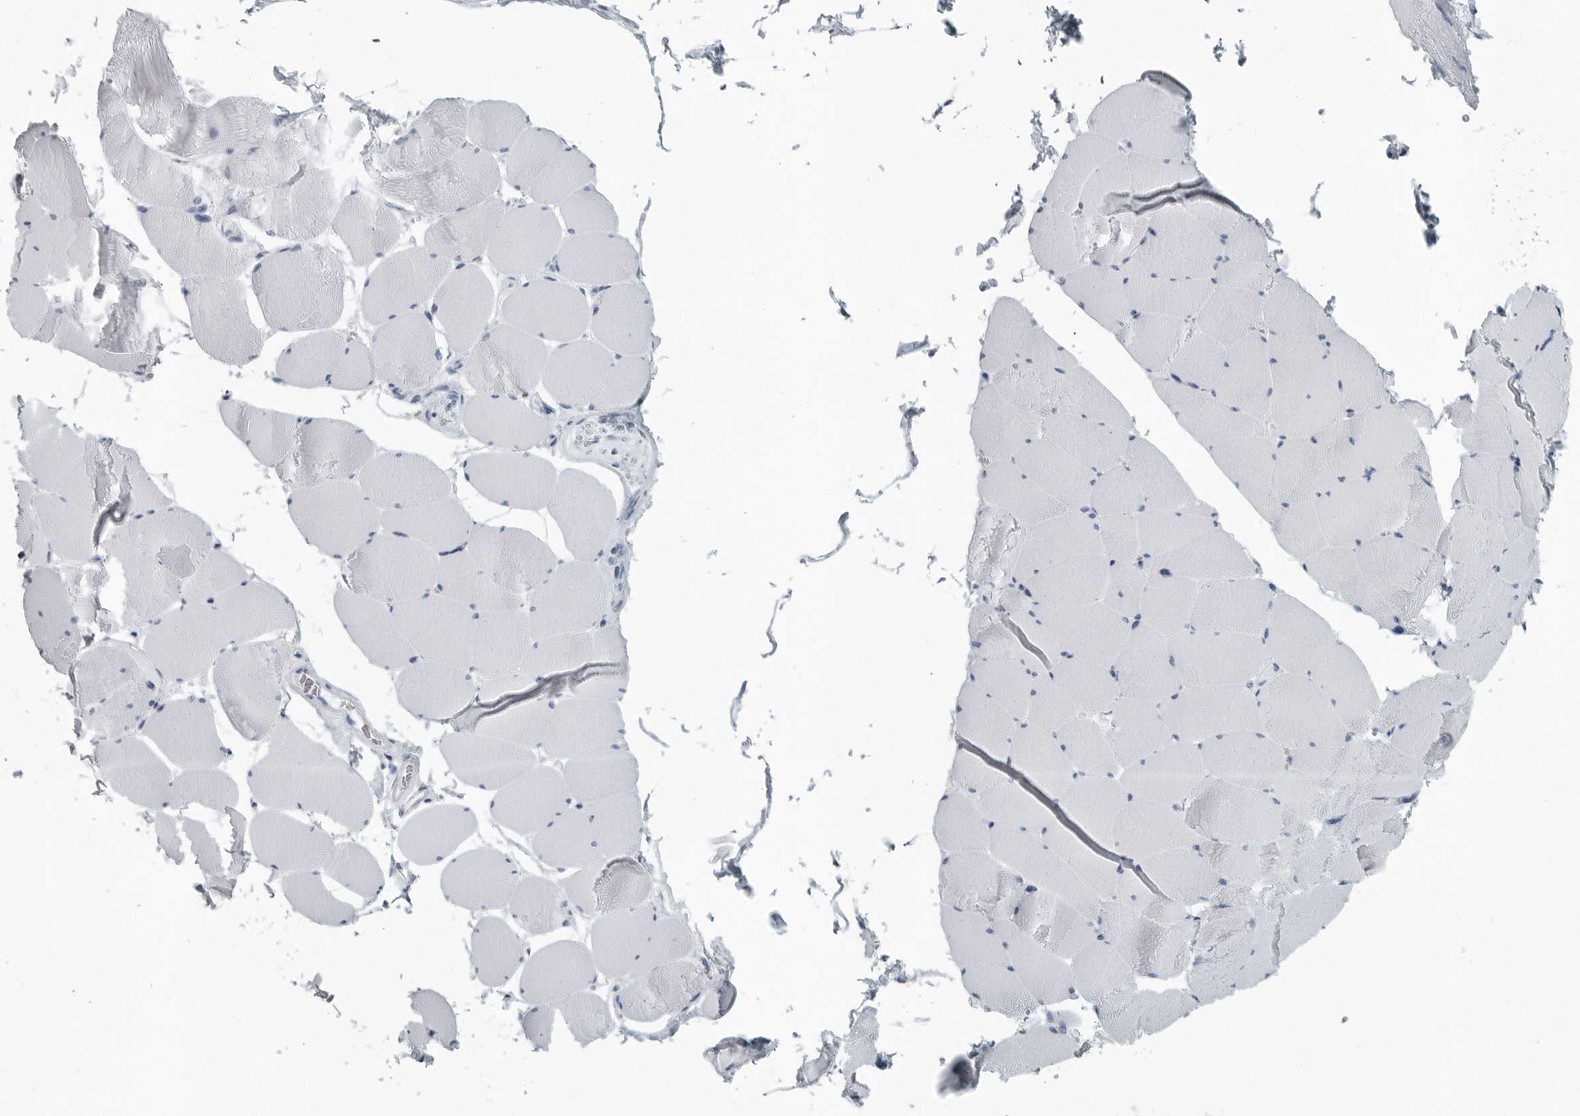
{"staining": {"intensity": "negative", "quantity": "none", "location": "none"}, "tissue": "skeletal muscle", "cell_type": "Myocytes", "image_type": "normal", "snomed": [{"axis": "morphology", "description": "Normal tissue, NOS"}, {"axis": "topography", "description": "Skeletal muscle"}], "caption": "IHC histopathology image of benign skeletal muscle: human skeletal muscle stained with DAB exhibits no significant protein expression in myocytes.", "gene": "ZPBP2", "patient": {"sex": "male", "age": 62}}